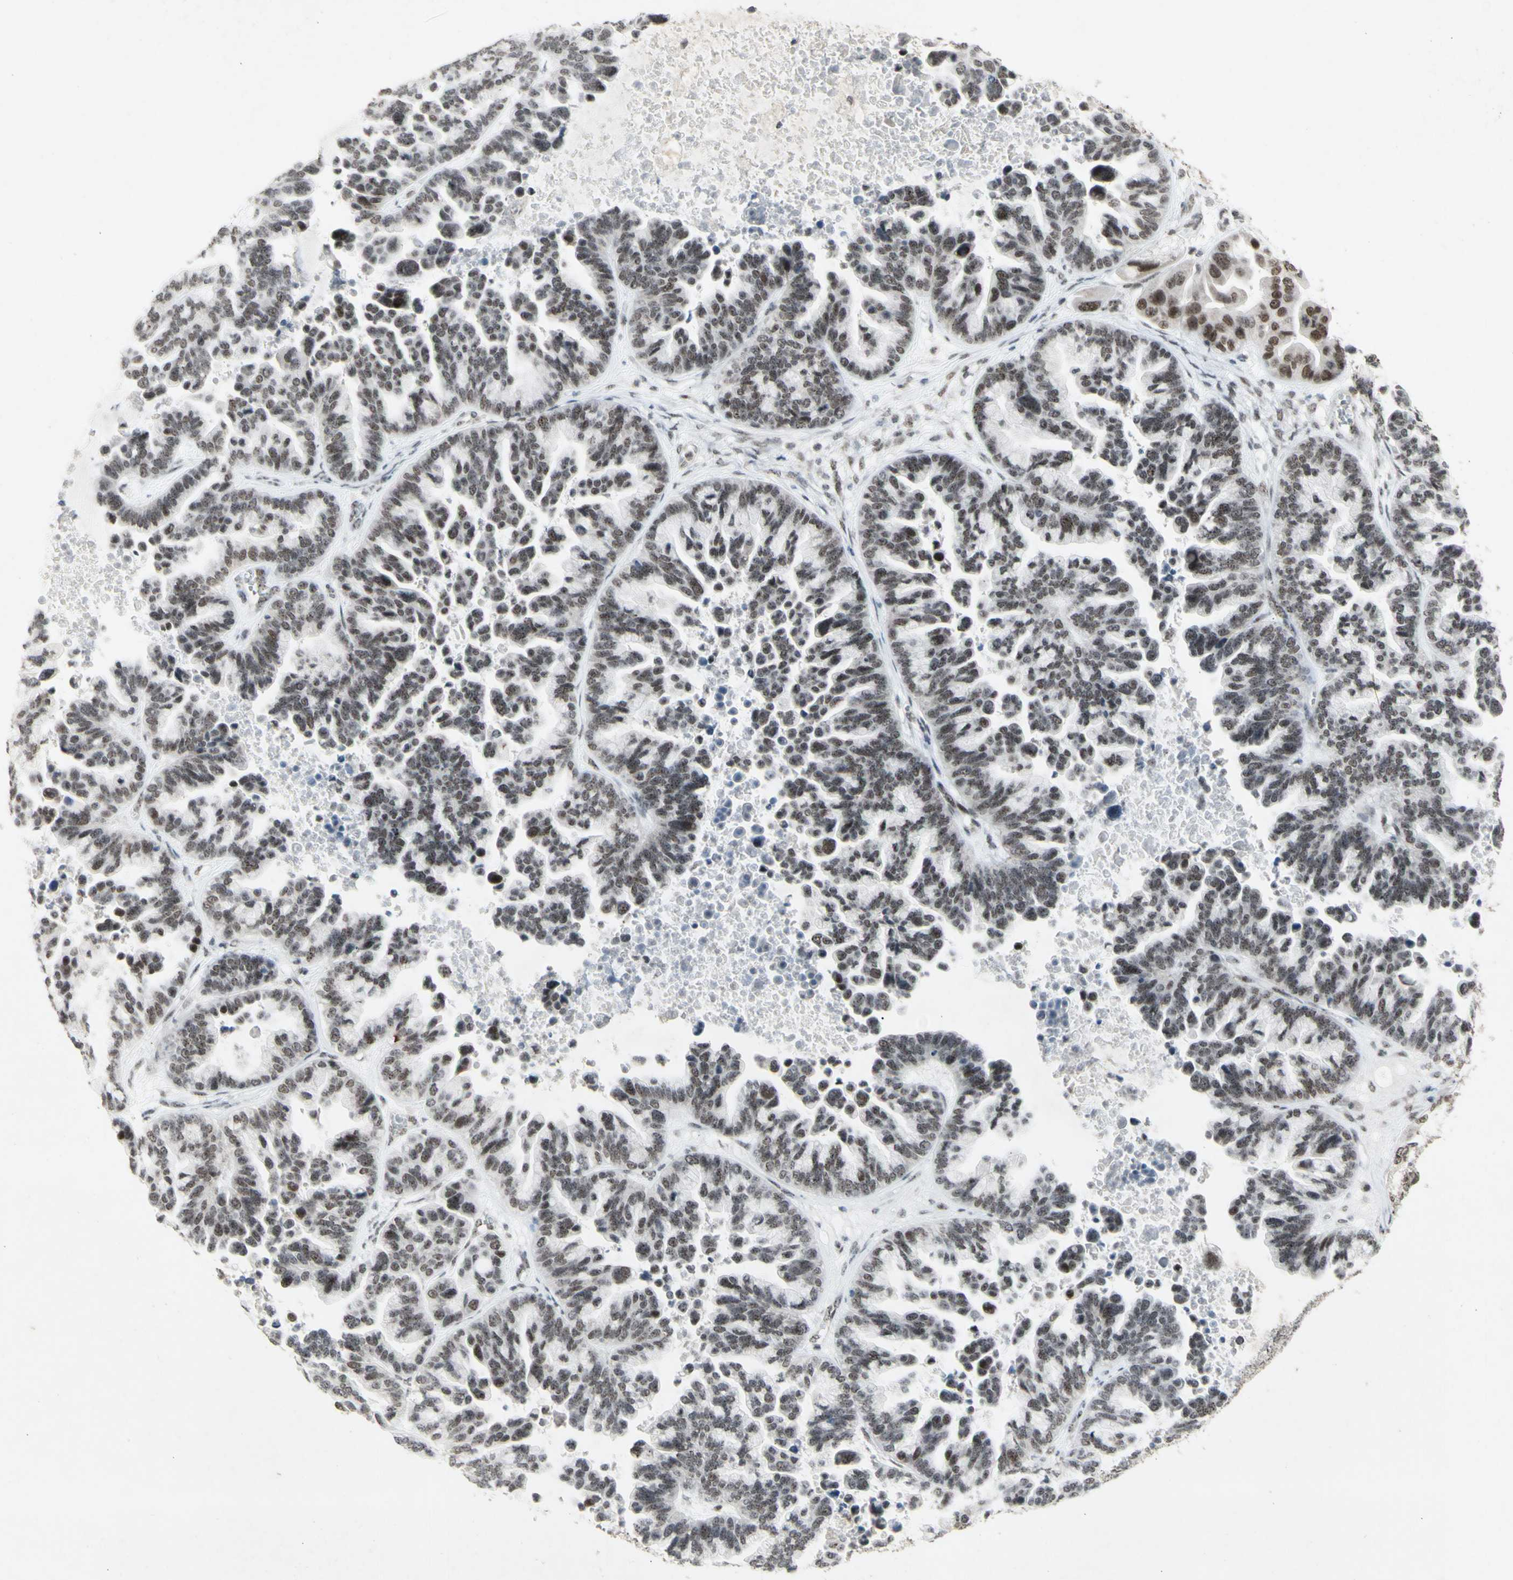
{"staining": {"intensity": "strong", "quantity": ">75%", "location": "nuclear"}, "tissue": "ovarian cancer", "cell_type": "Tumor cells", "image_type": "cancer", "snomed": [{"axis": "morphology", "description": "Cystadenocarcinoma, serous, NOS"}, {"axis": "topography", "description": "Ovary"}], "caption": "Immunohistochemistry (IHC) photomicrograph of ovarian cancer (serous cystadenocarcinoma) stained for a protein (brown), which reveals high levels of strong nuclear expression in about >75% of tumor cells.", "gene": "CENPB", "patient": {"sex": "female", "age": 56}}